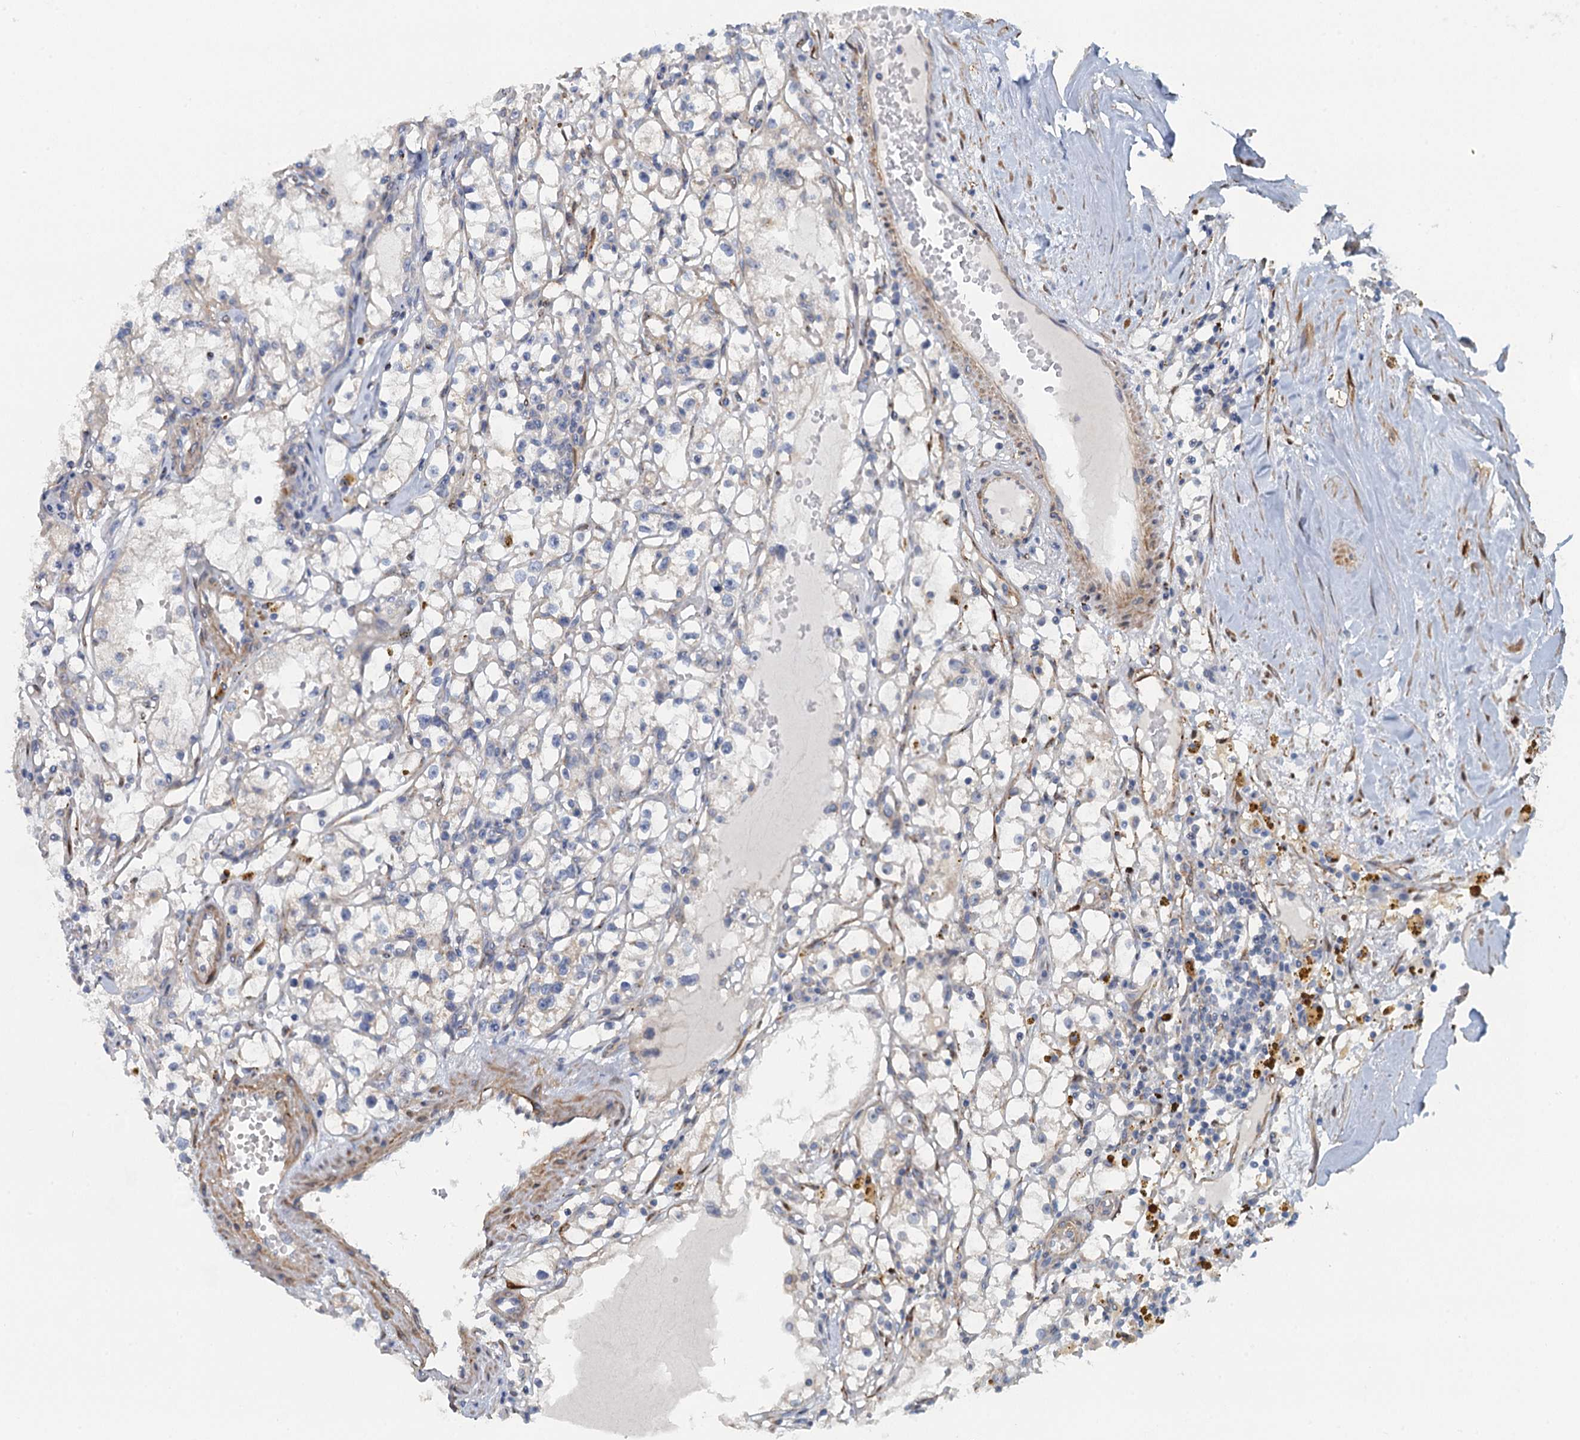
{"staining": {"intensity": "negative", "quantity": "none", "location": "none"}, "tissue": "renal cancer", "cell_type": "Tumor cells", "image_type": "cancer", "snomed": [{"axis": "morphology", "description": "Adenocarcinoma, NOS"}, {"axis": "topography", "description": "Kidney"}], "caption": "Tumor cells show no significant protein staining in renal cancer.", "gene": "POGLUT3", "patient": {"sex": "male", "age": 56}}